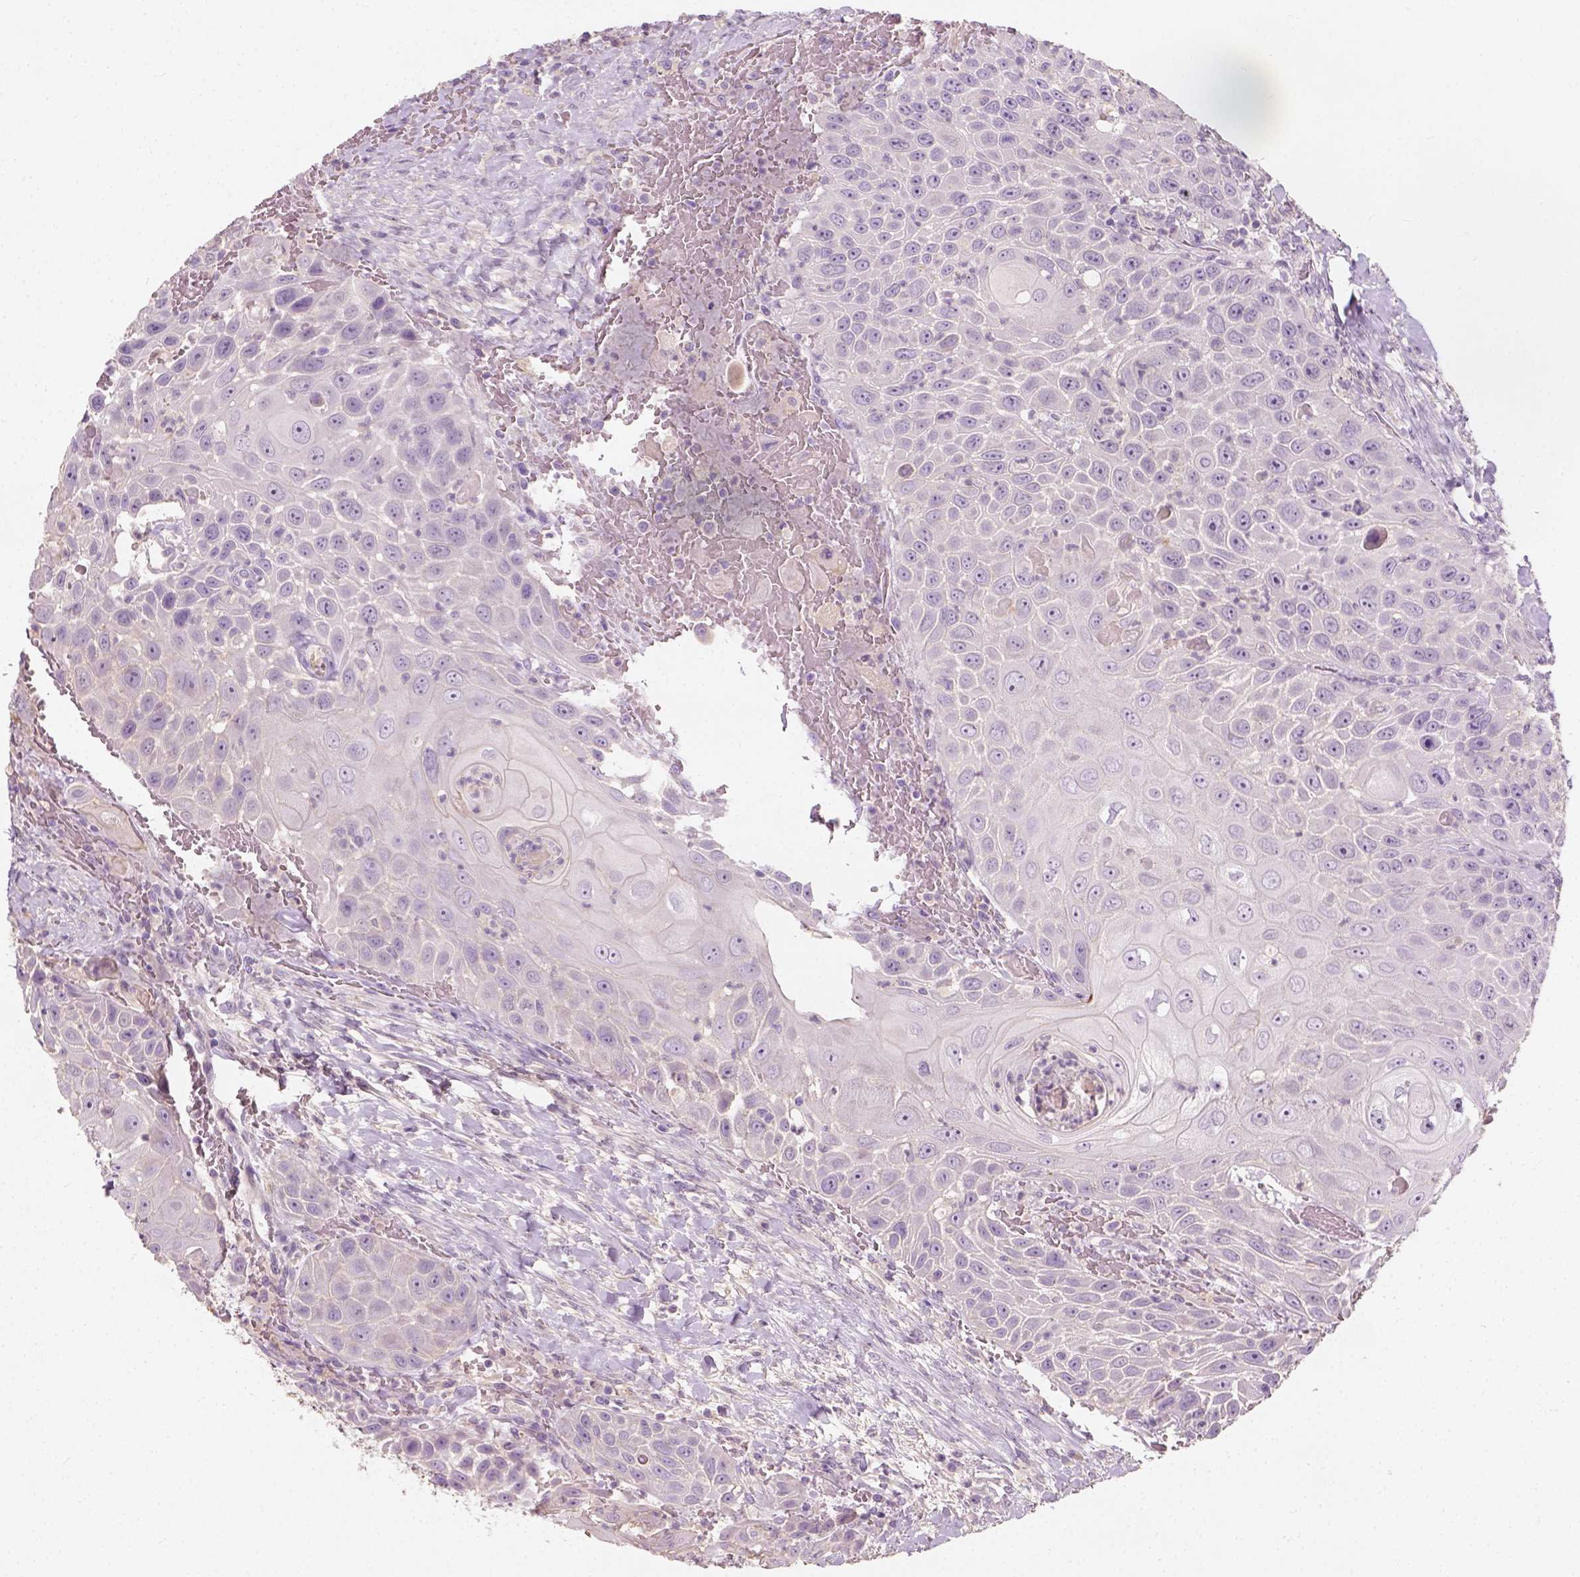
{"staining": {"intensity": "negative", "quantity": "none", "location": "none"}, "tissue": "head and neck cancer", "cell_type": "Tumor cells", "image_type": "cancer", "snomed": [{"axis": "morphology", "description": "Squamous cell carcinoma, NOS"}, {"axis": "topography", "description": "Head-Neck"}], "caption": "A high-resolution micrograph shows IHC staining of head and neck cancer (squamous cell carcinoma), which shows no significant positivity in tumor cells.", "gene": "DHCR24", "patient": {"sex": "male", "age": 69}}